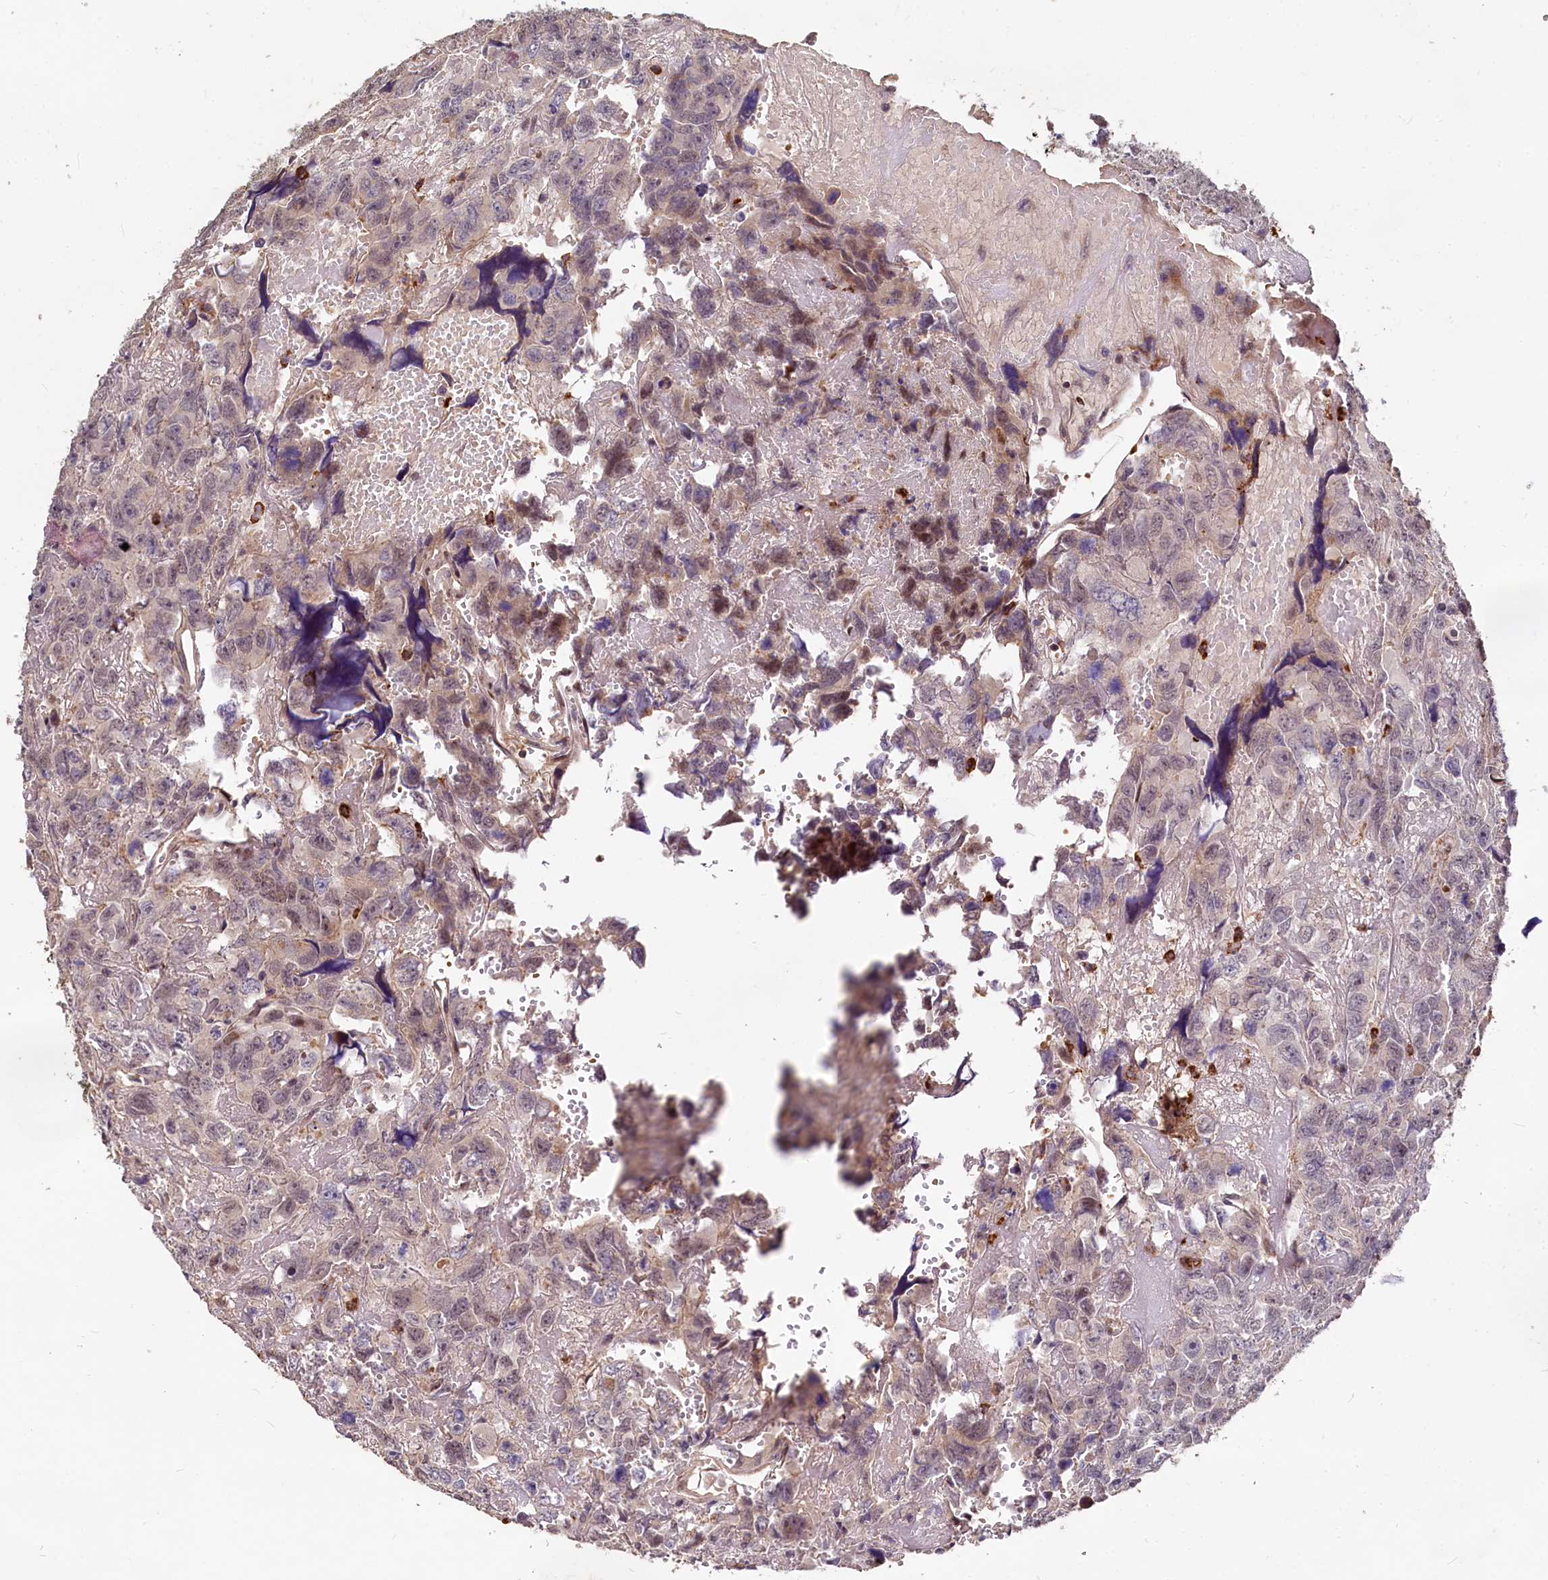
{"staining": {"intensity": "weak", "quantity": "<25%", "location": "cytoplasmic/membranous"}, "tissue": "testis cancer", "cell_type": "Tumor cells", "image_type": "cancer", "snomed": [{"axis": "morphology", "description": "Carcinoma, Embryonal, NOS"}, {"axis": "topography", "description": "Testis"}], "caption": "Micrograph shows no significant protein staining in tumor cells of testis cancer.", "gene": "ATG101", "patient": {"sex": "male", "age": 45}}